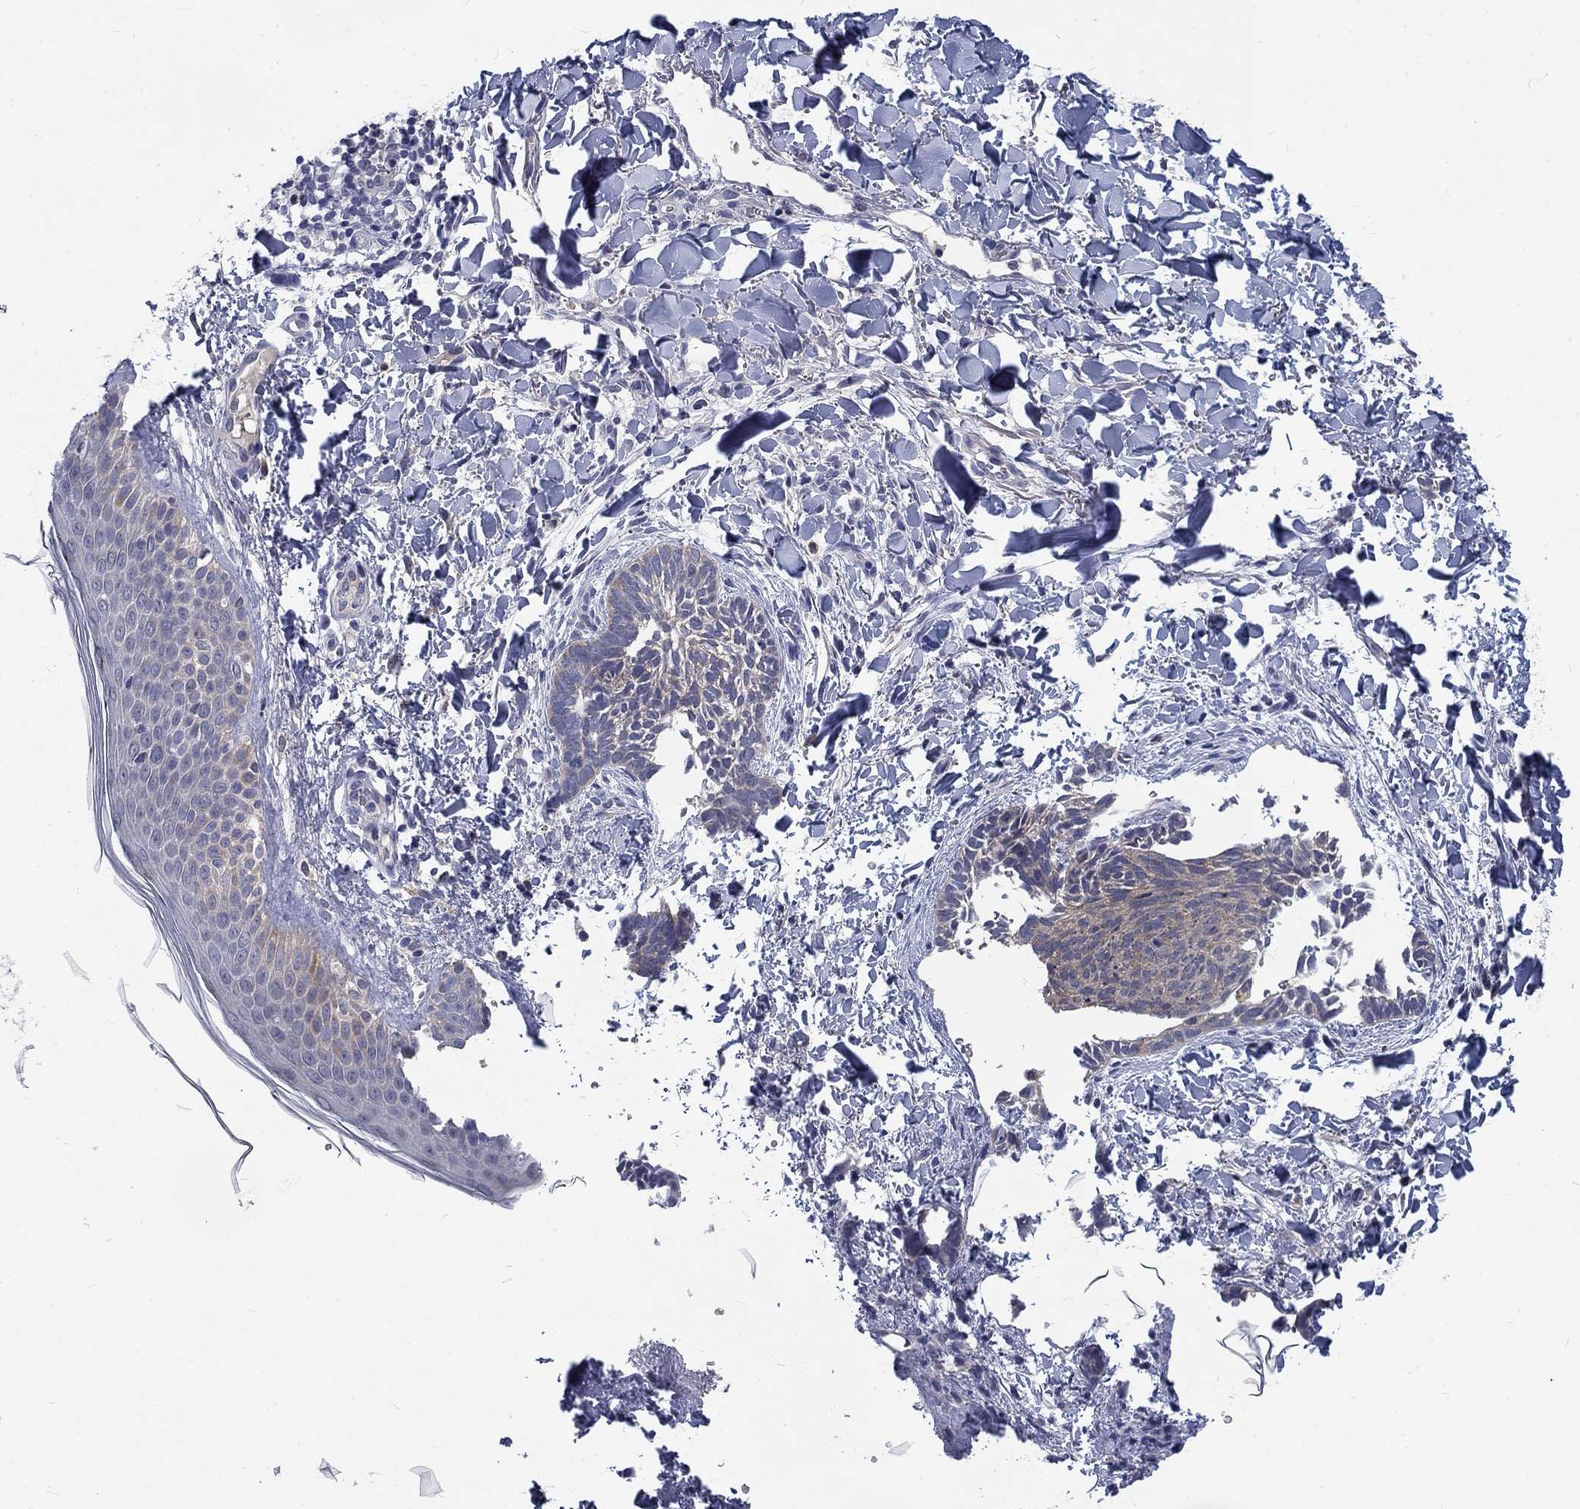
{"staining": {"intensity": "weak", "quantity": "25%-75%", "location": "cytoplasmic/membranous"}, "tissue": "skin cancer", "cell_type": "Tumor cells", "image_type": "cancer", "snomed": [{"axis": "morphology", "description": "Normal tissue, NOS"}, {"axis": "morphology", "description": "Basal cell carcinoma"}, {"axis": "topography", "description": "Skin"}], "caption": "This image reveals IHC staining of human skin cancer (basal cell carcinoma), with low weak cytoplasmic/membranous staining in about 25%-75% of tumor cells.", "gene": "PHKA1", "patient": {"sex": "male", "age": 46}}